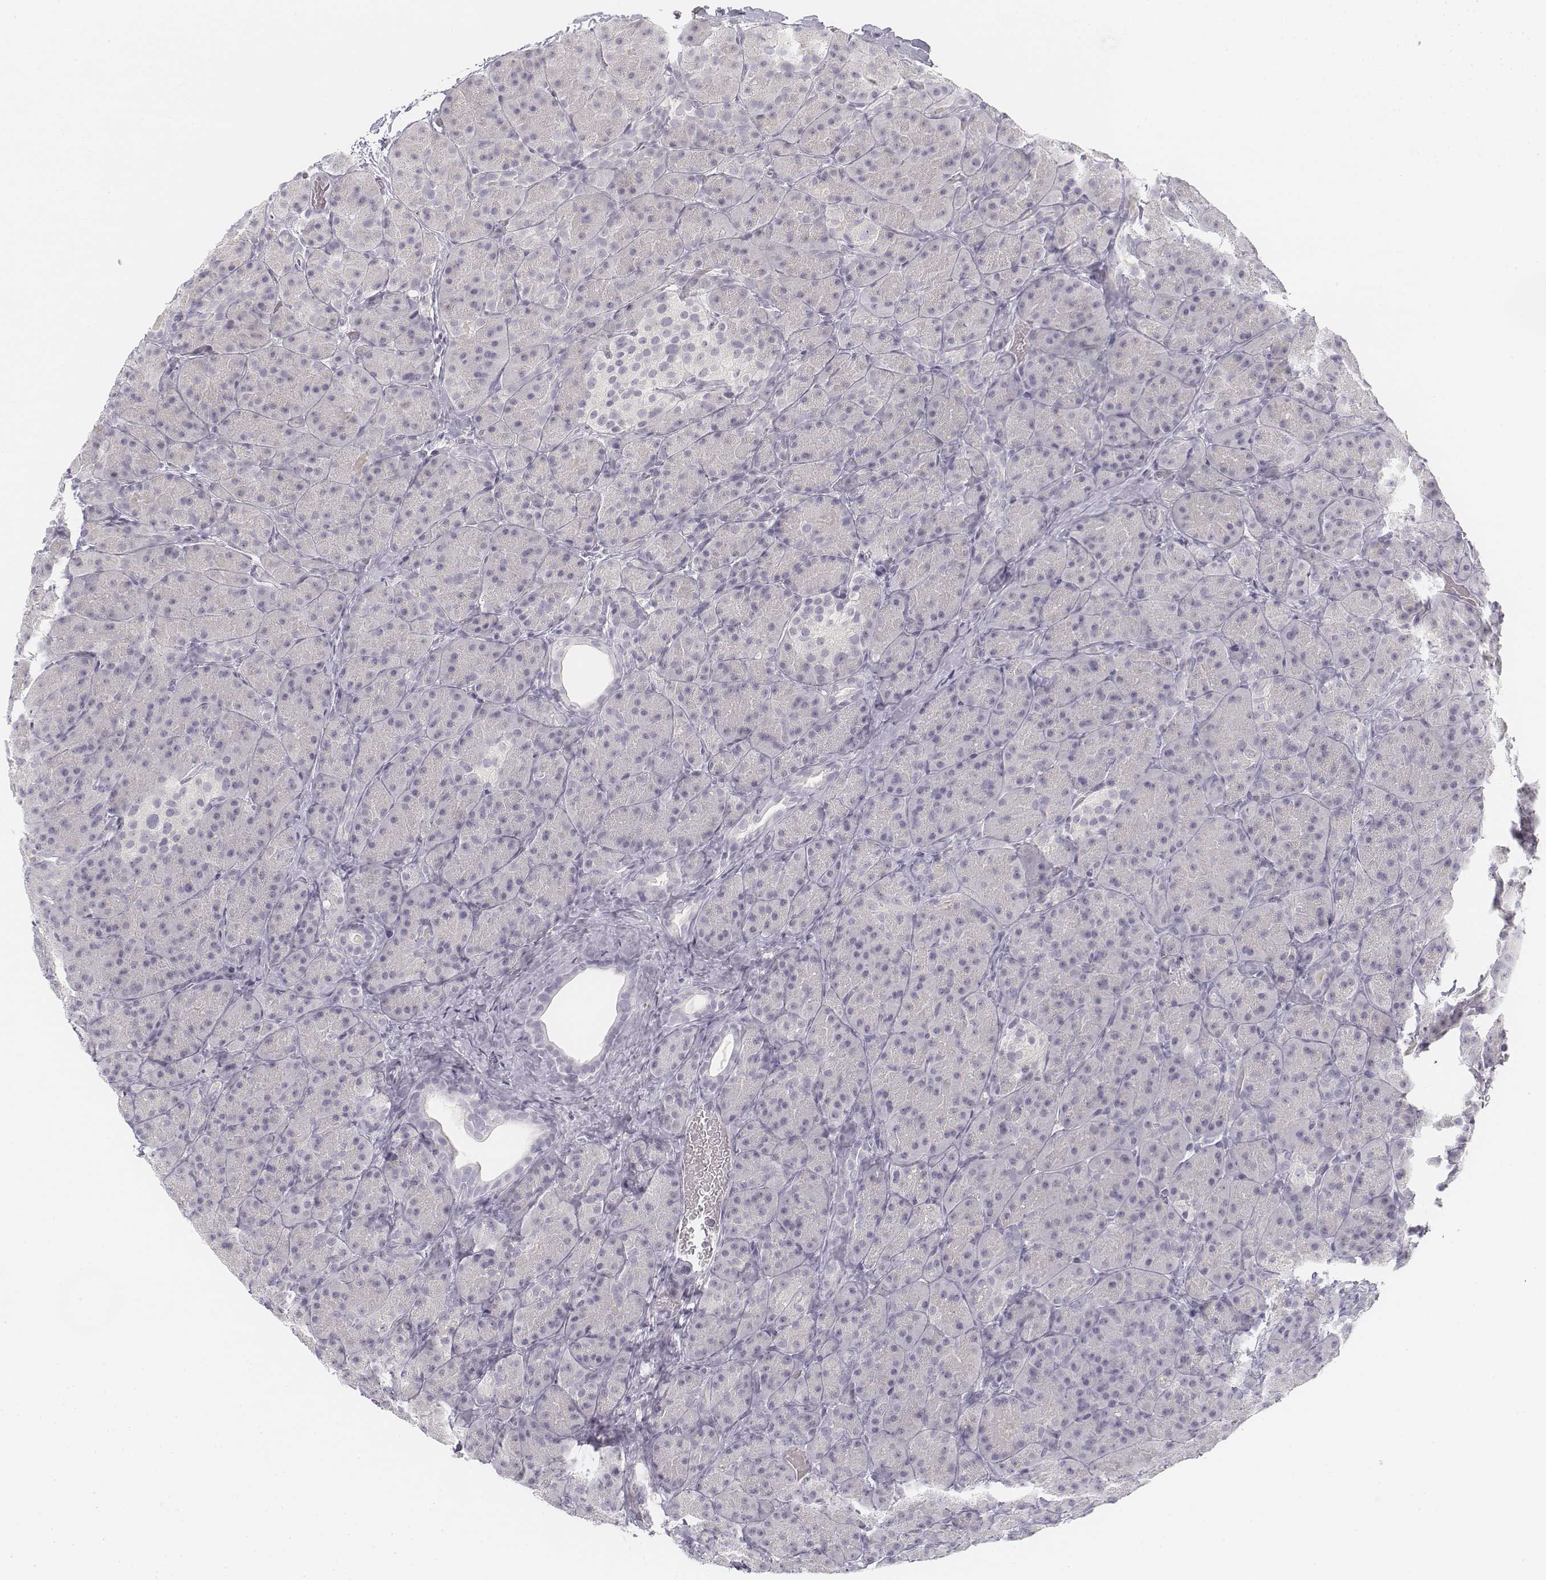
{"staining": {"intensity": "negative", "quantity": "none", "location": "none"}, "tissue": "pancreas", "cell_type": "Exocrine glandular cells", "image_type": "normal", "snomed": [{"axis": "morphology", "description": "Normal tissue, NOS"}, {"axis": "topography", "description": "Pancreas"}], "caption": "The IHC photomicrograph has no significant staining in exocrine glandular cells of pancreas.", "gene": "KRT25", "patient": {"sex": "male", "age": 57}}